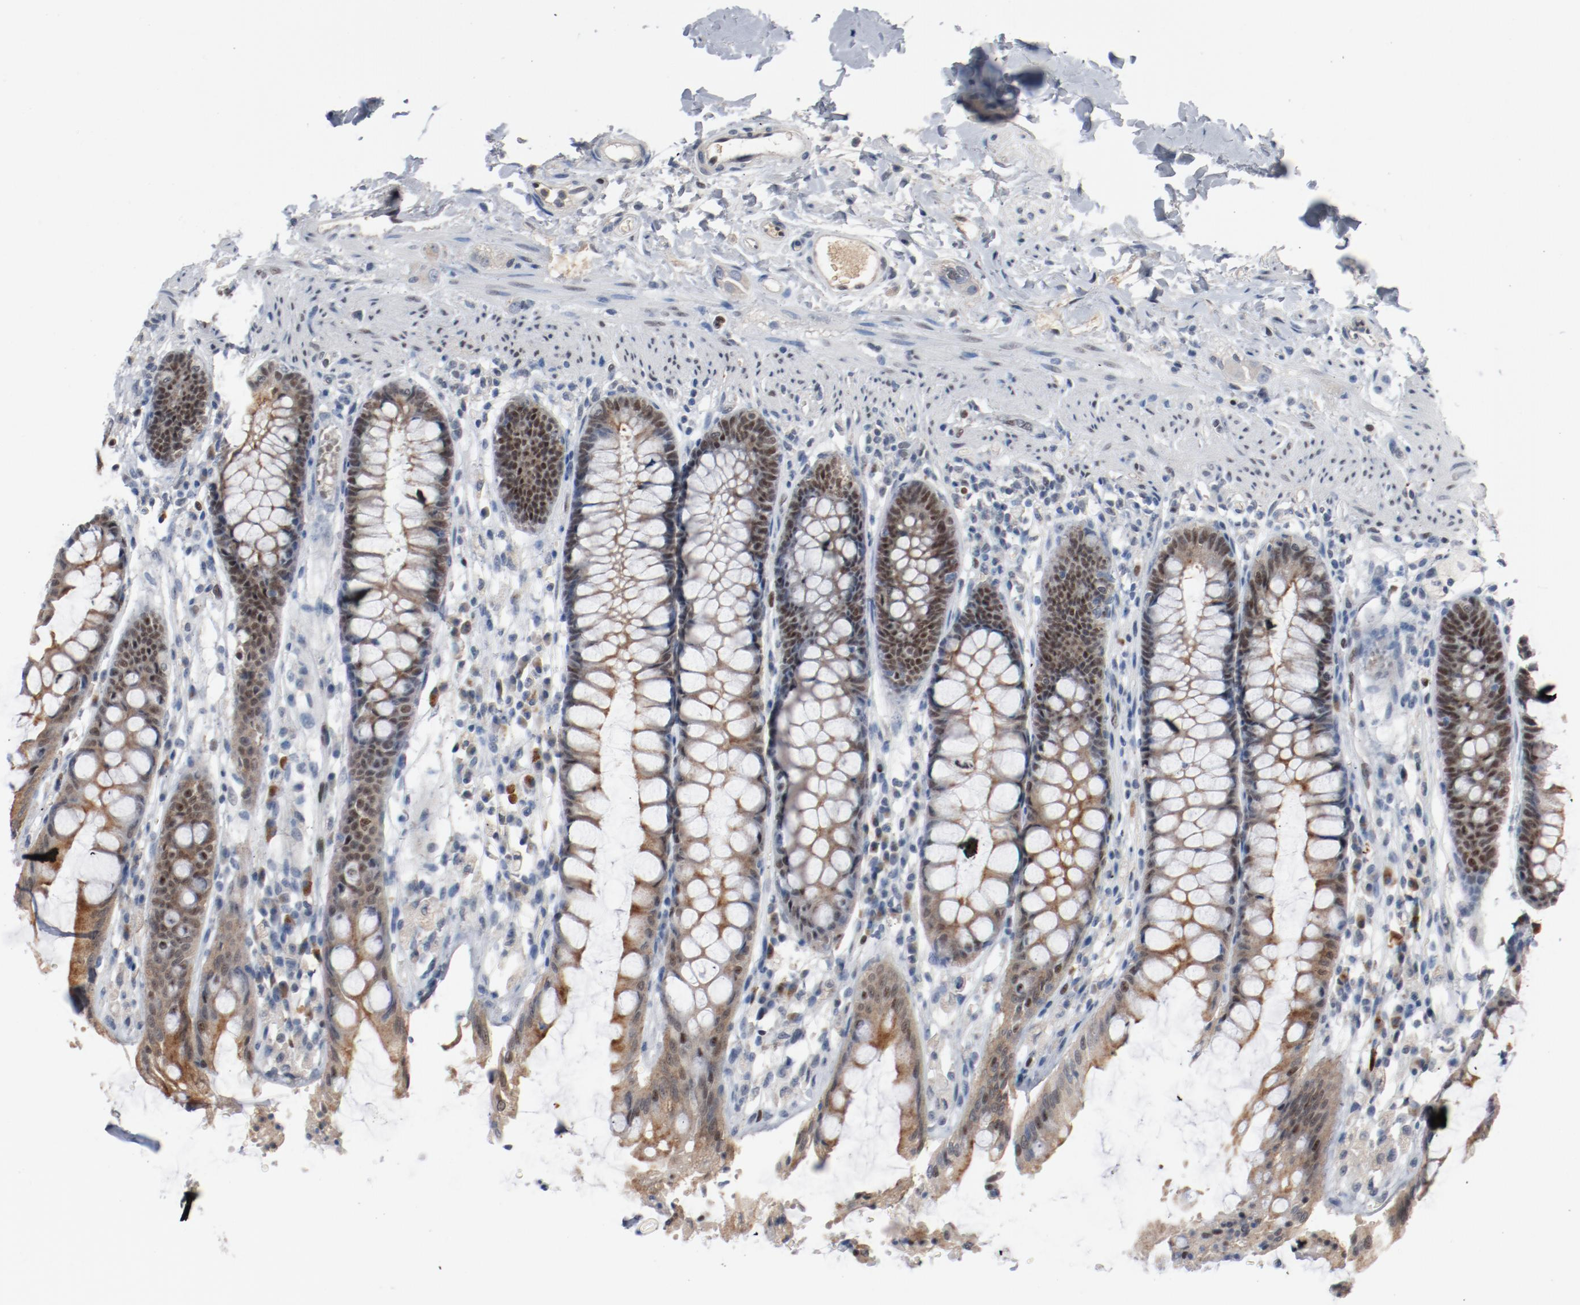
{"staining": {"intensity": "weak", "quantity": "25%-75%", "location": "cytoplasmic/membranous,nuclear"}, "tissue": "rectum", "cell_type": "Glandular cells", "image_type": "normal", "snomed": [{"axis": "morphology", "description": "Normal tissue, NOS"}, {"axis": "topography", "description": "Rectum"}], "caption": "Unremarkable rectum displays weak cytoplasmic/membranous,nuclear positivity in about 25%-75% of glandular cells, visualized by immunohistochemistry.", "gene": "ENSG00000285708", "patient": {"sex": "female", "age": 46}}